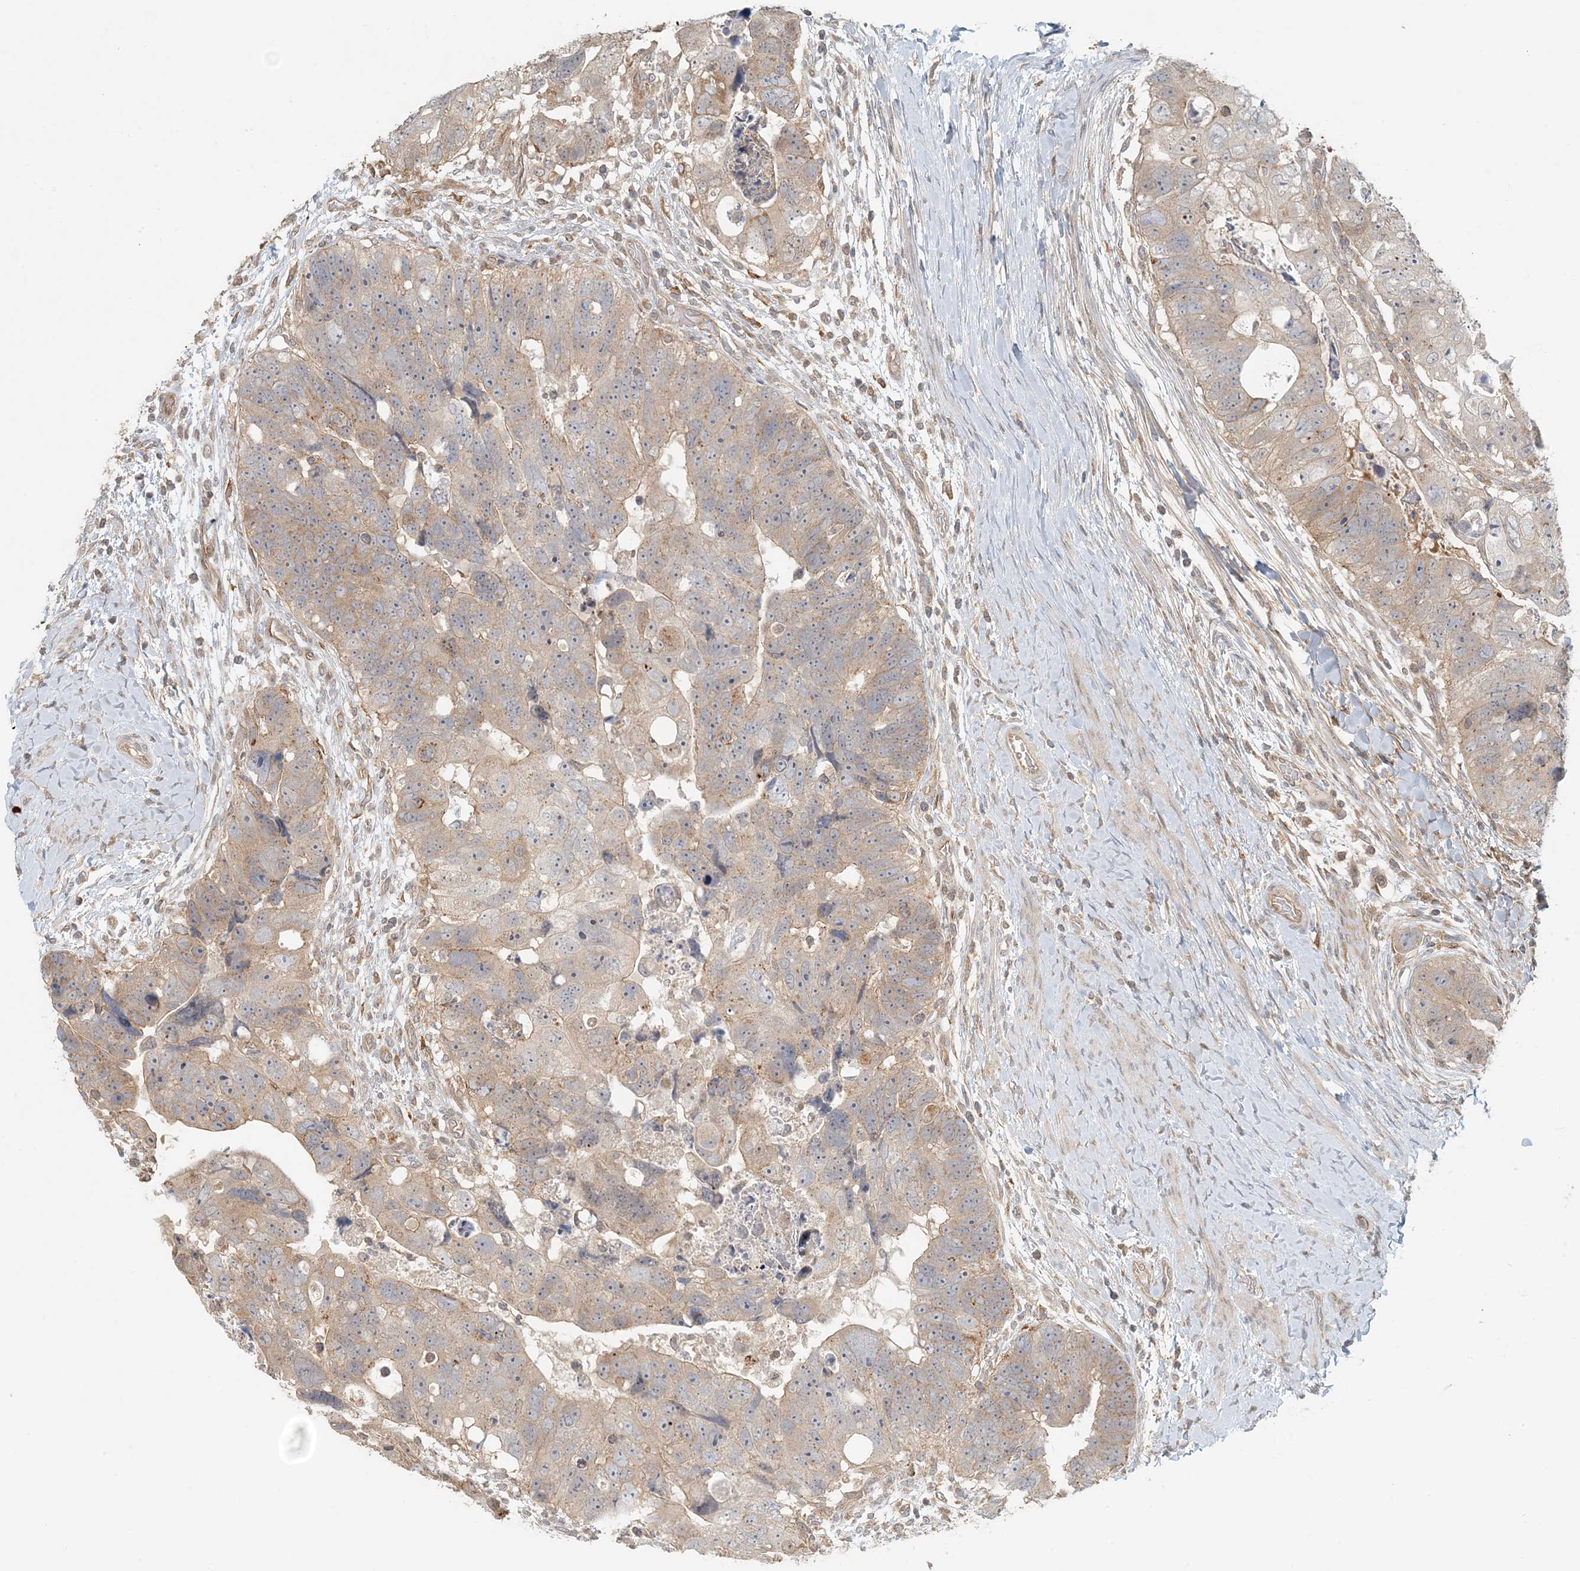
{"staining": {"intensity": "moderate", "quantity": "25%-75%", "location": "cytoplasmic/membranous"}, "tissue": "colorectal cancer", "cell_type": "Tumor cells", "image_type": "cancer", "snomed": [{"axis": "morphology", "description": "Adenocarcinoma, NOS"}, {"axis": "topography", "description": "Rectum"}], "caption": "A brown stain highlights moderate cytoplasmic/membranous positivity of a protein in human adenocarcinoma (colorectal) tumor cells. (DAB = brown stain, brightfield microscopy at high magnification).", "gene": "OBI1", "patient": {"sex": "male", "age": 59}}